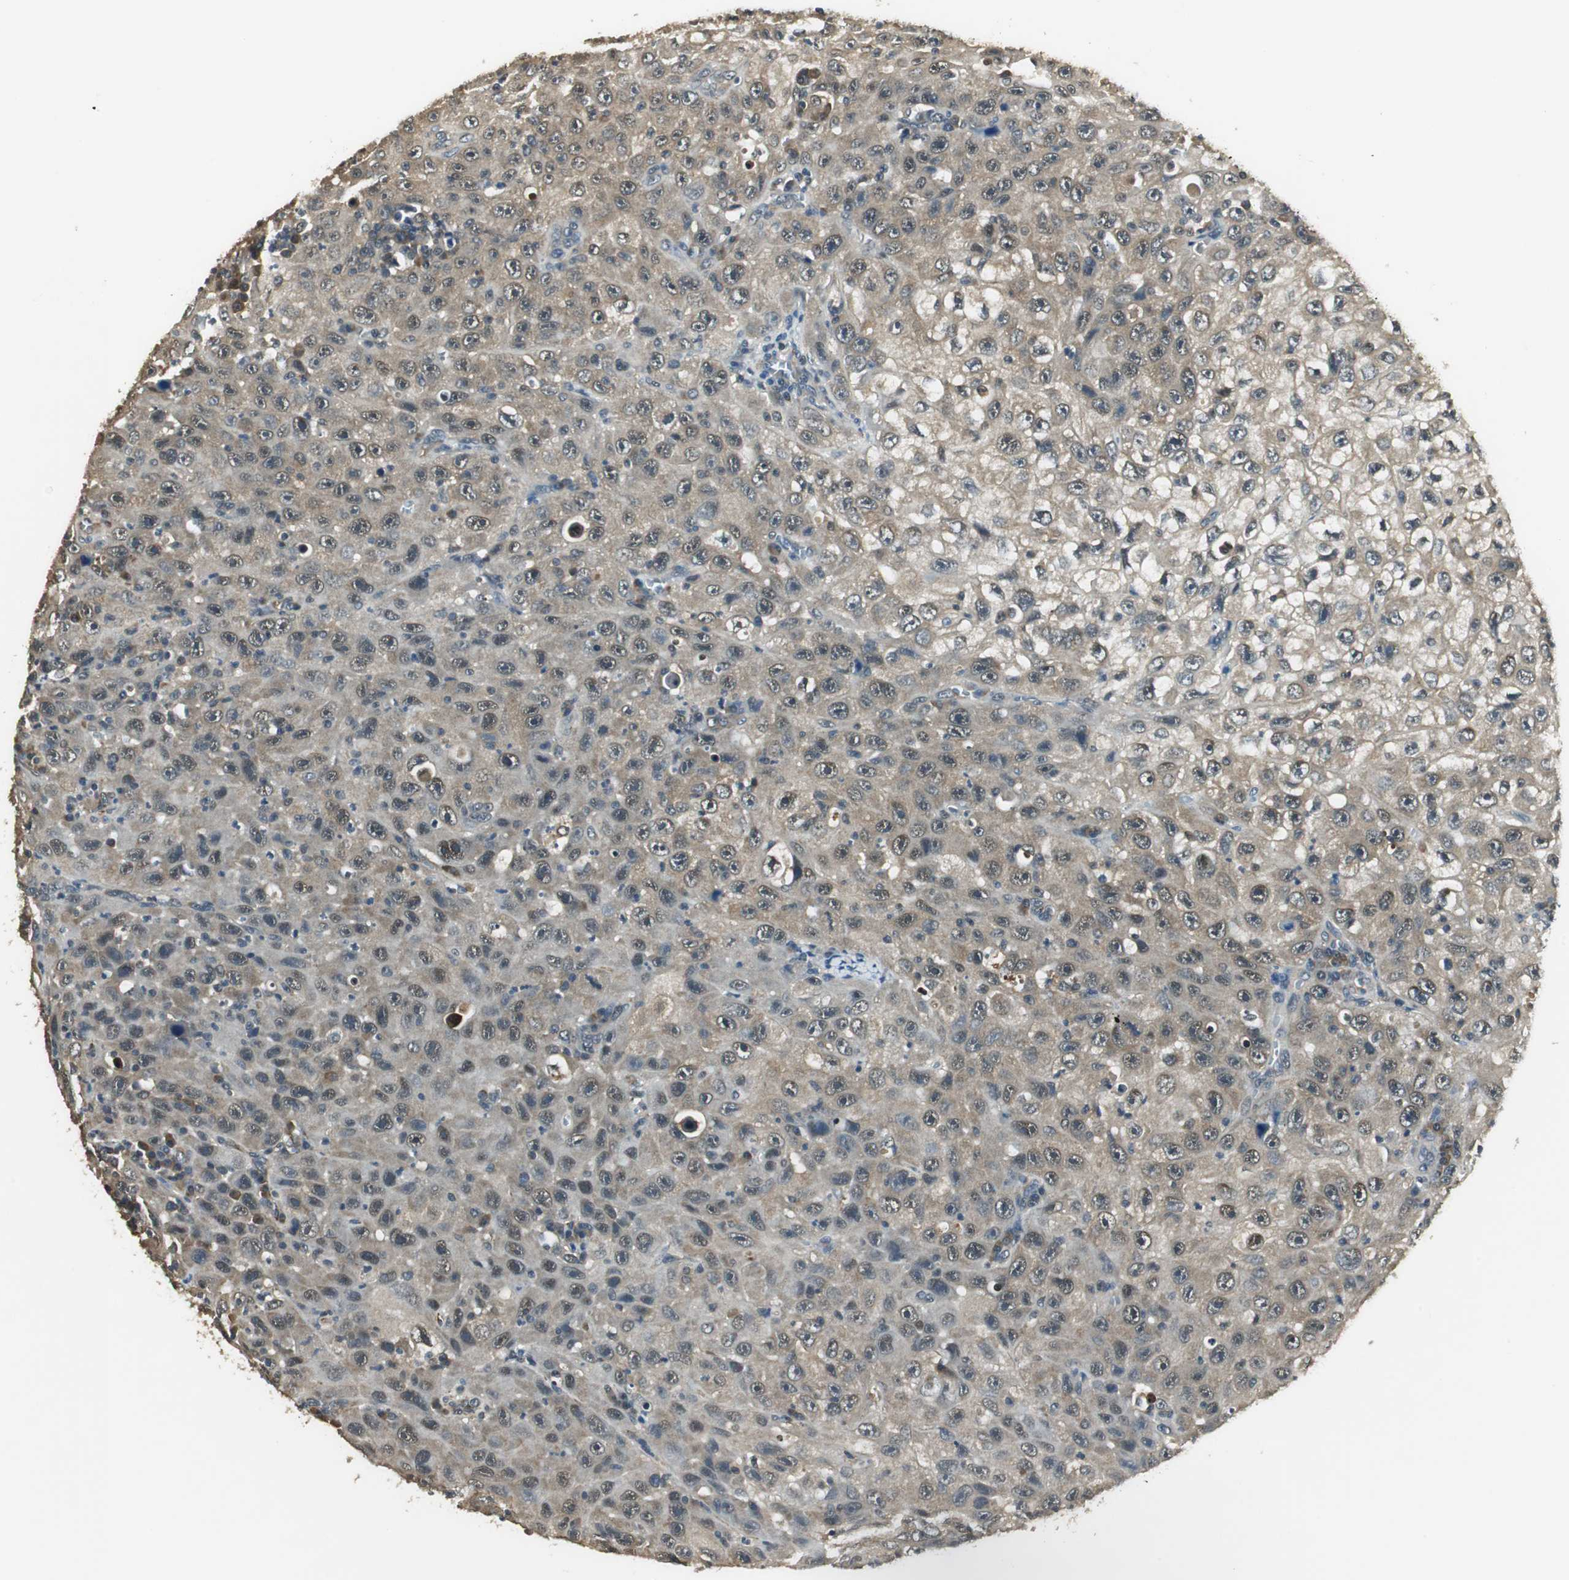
{"staining": {"intensity": "weak", "quantity": "25%-75%", "location": "cytoplasmic/membranous,nuclear"}, "tissue": "skin cancer", "cell_type": "Tumor cells", "image_type": "cancer", "snomed": [{"axis": "morphology", "description": "Squamous cell carcinoma, NOS"}, {"axis": "topography", "description": "Skin"}], "caption": "High-magnification brightfield microscopy of skin squamous cell carcinoma stained with DAB (3,3'-diaminobenzidine) (brown) and counterstained with hematoxylin (blue). tumor cells exhibit weak cytoplasmic/membranous and nuclear positivity is seen in about25%-75% of cells.", "gene": "PSMB4", "patient": {"sex": "male", "age": 75}}